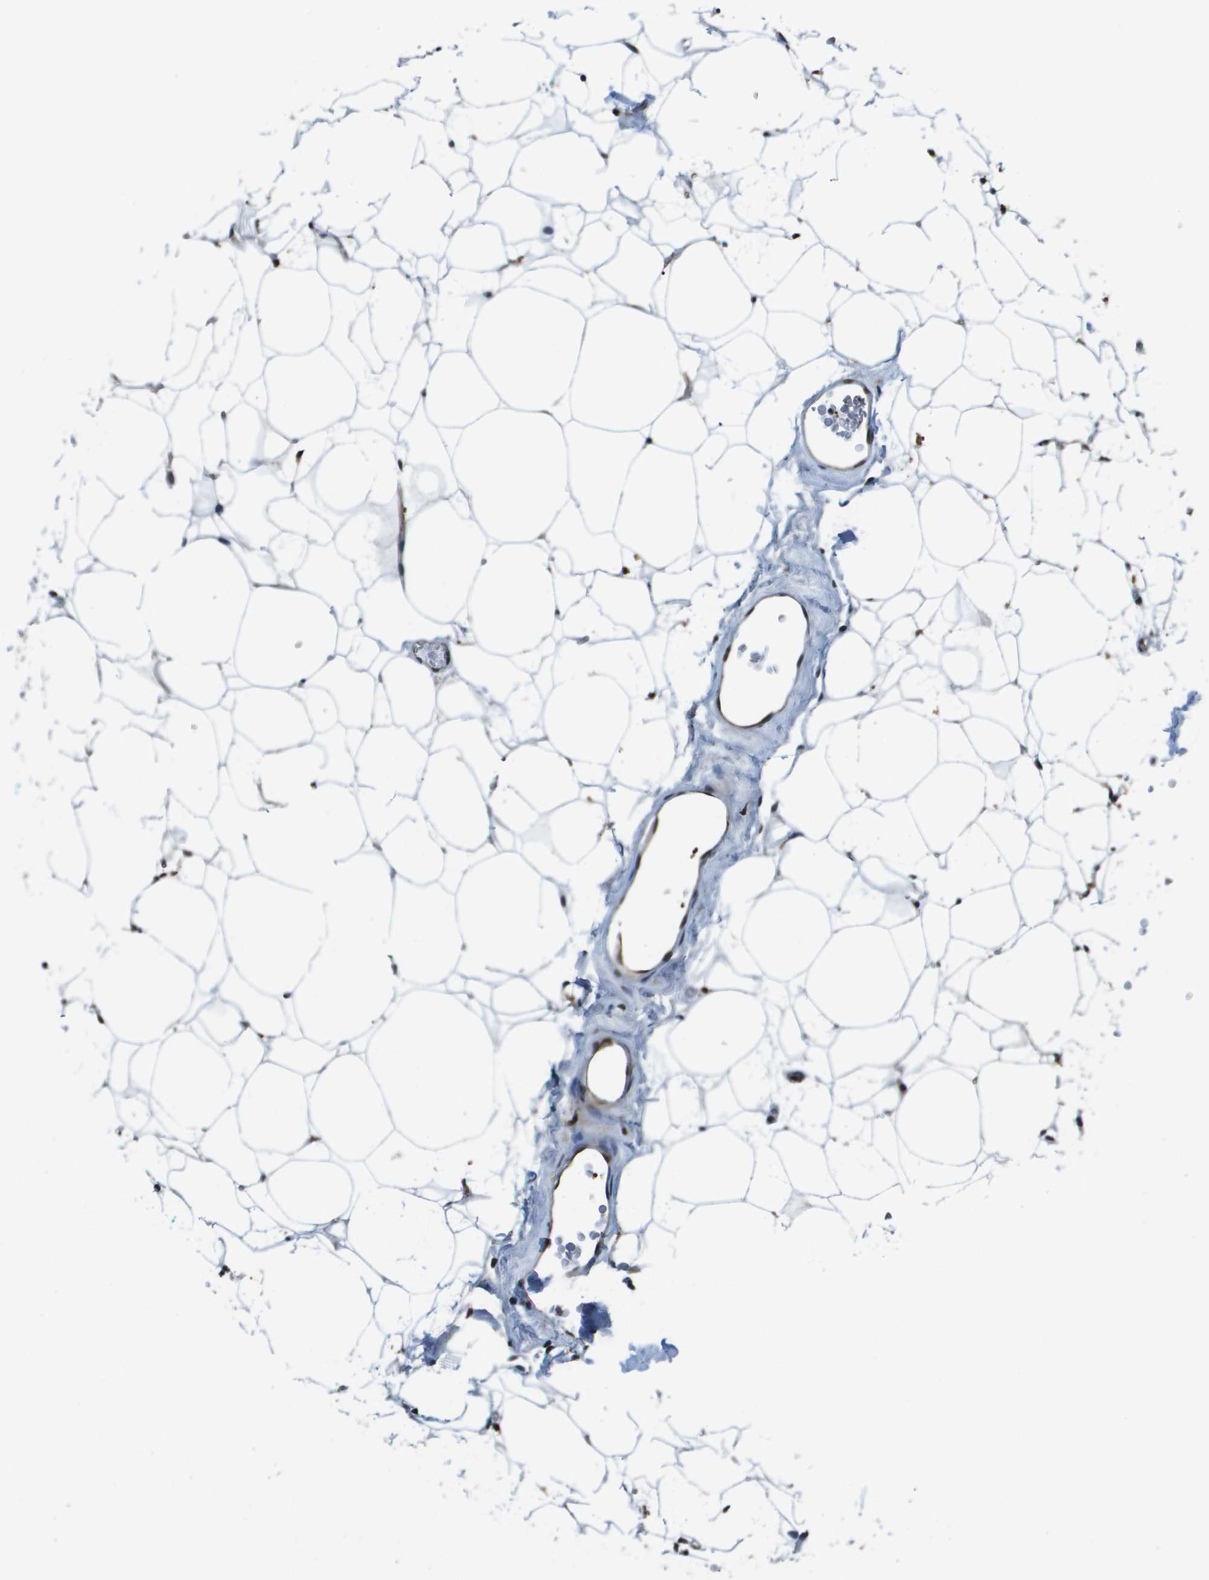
{"staining": {"intensity": "strong", "quantity": ">75%", "location": "nuclear"}, "tissue": "adipose tissue", "cell_type": "Adipocytes", "image_type": "normal", "snomed": [{"axis": "morphology", "description": "Normal tissue, NOS"}, {"axis": "topography", "description": "Breast"}, {"axis": "topography", "description": "Soft tissue"}], "caption": "Immunohistochemical staining of normal human adipose tissue exhibits high levels of strong nuclear expression in about >75% of adipocytes. (DAB (3,3'-diaminobenzidine) = brown stain, brightfield microscopy at high magnification).", "gene": "EP400", "patient": {"sex": "female", "age": 75}}